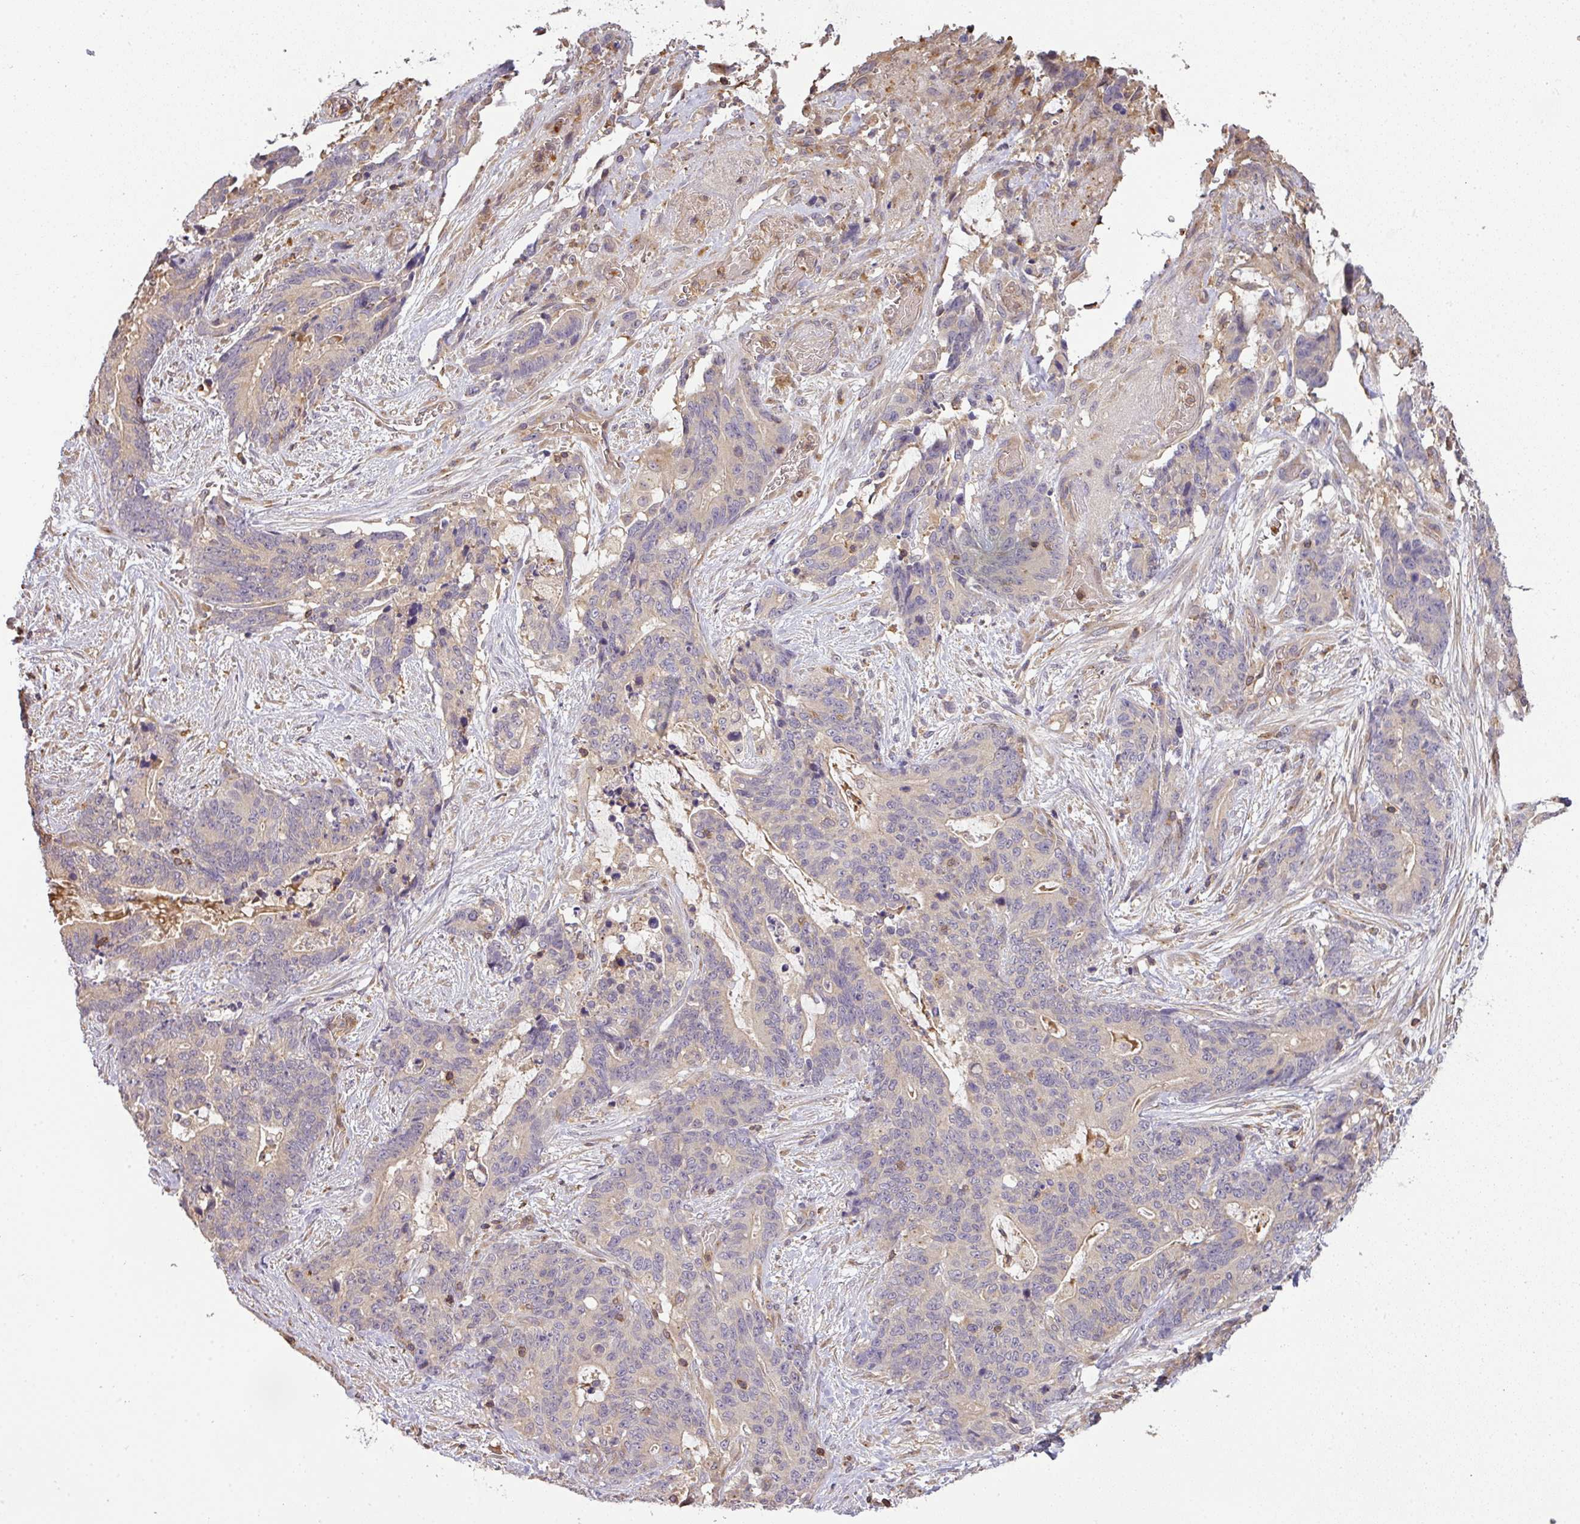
{"staining": {"intensity": "negative", "quantity": "none", "location": "none"}, "tissue": "stomach cancer", "cell_type": "Tumor cells", "image_type": "cancer", "snomed": [{"axis": "morphology", "description": "Normal tissue, NOS"}, {"axis": "morphology", "description": "Adenocarcinoma, NOS"}, {"axis": "topography", "description": "Stomach"}], "caption": "Tumor cells show no significant staining in adenocarcinoma (stomach).", "gene": "TCL1B", "patient": {"sex": "female", "age": 64}}